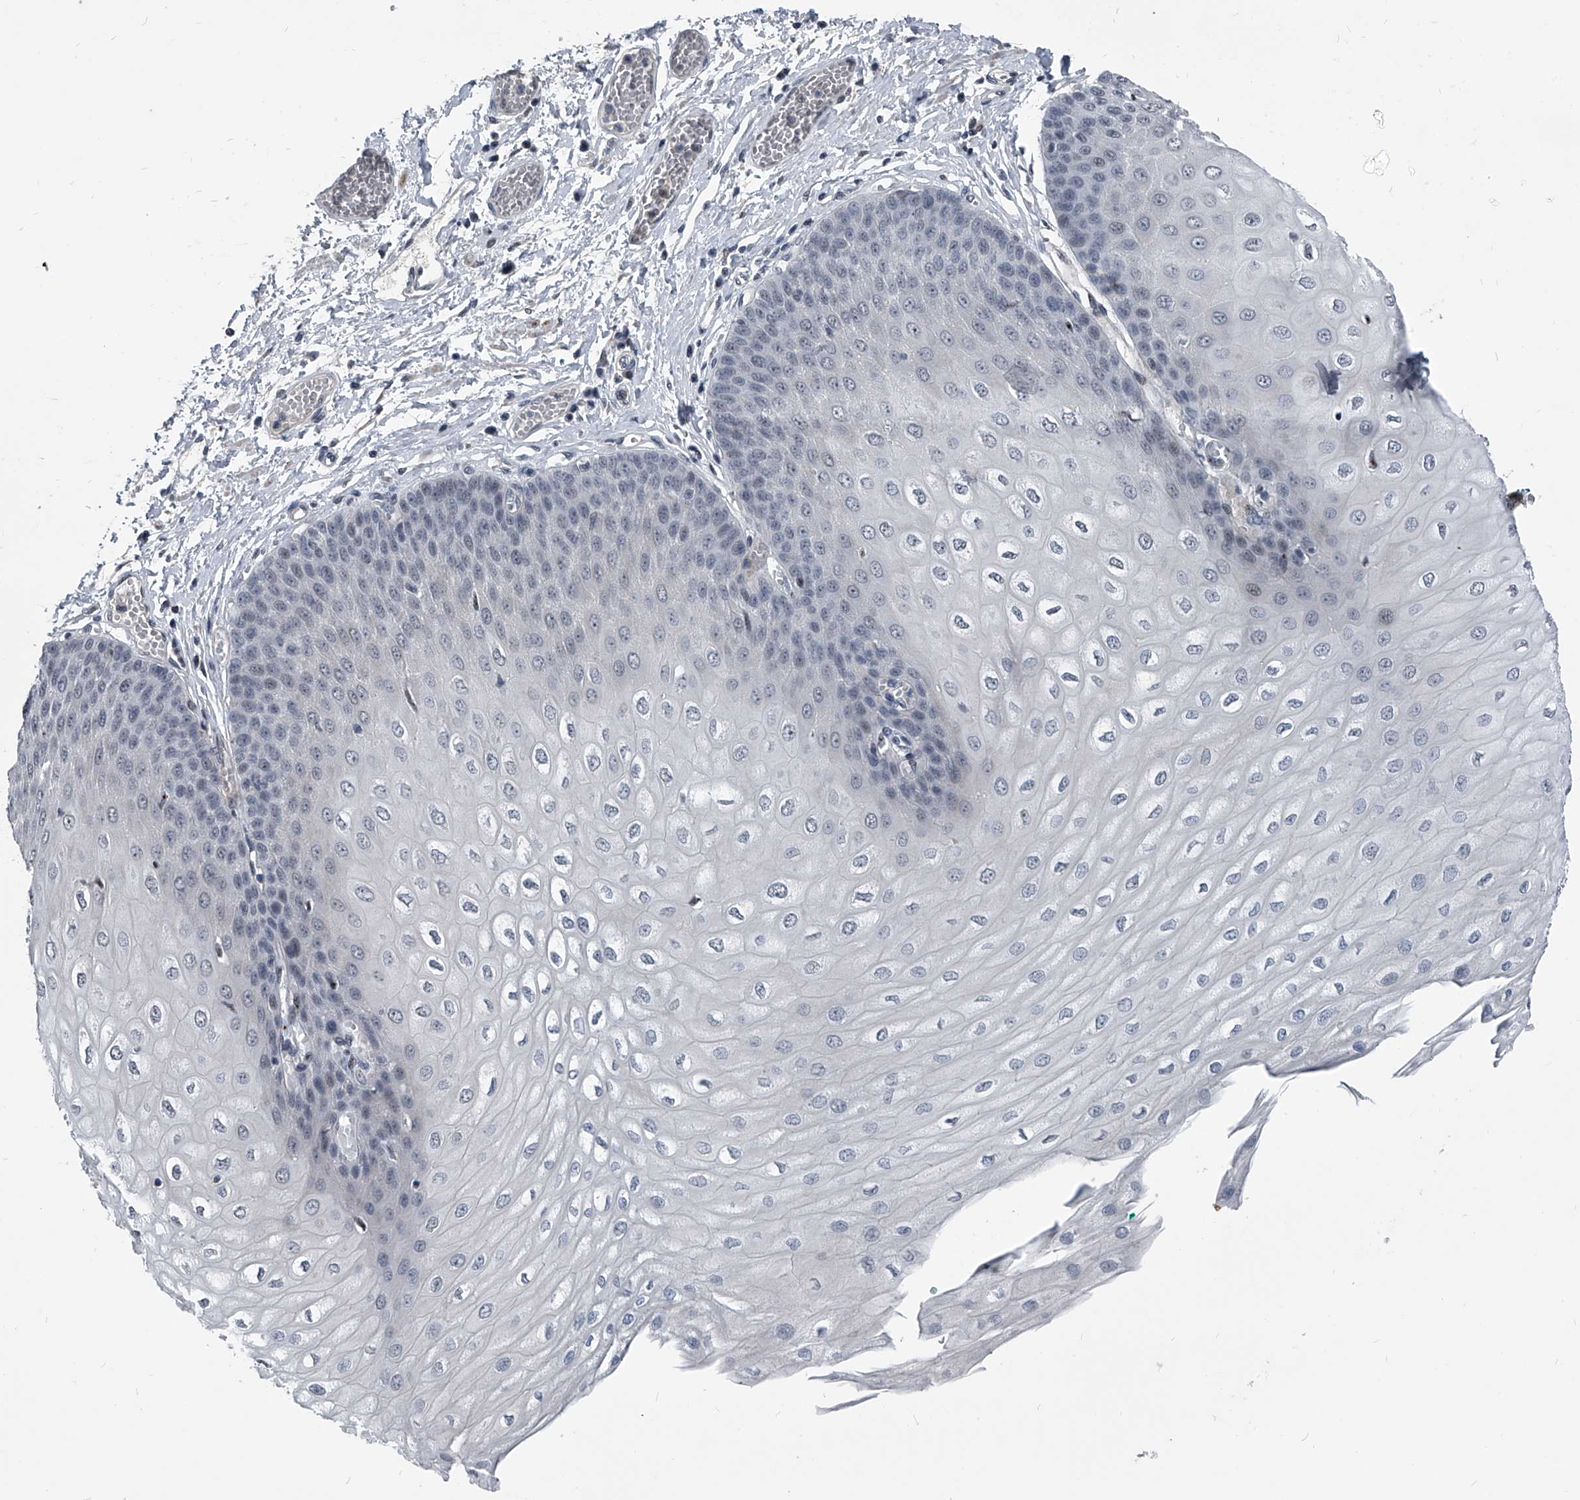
{"staining": {"intensity": "weak", "quantity": "<25%", "location": "nuclear"}, "tissue": "esophagus", "cell_type": "Squamous epithelial cells", "image_type": "normal", "snomed": [{"axis": "morphology", "description": "Normal tissue, NOS"}, {"axis": "topography", "description": "Esophagus"}], "caption": "Protein analysis of benign esophagus demonstrates no significant expression in squamous epithelial cells. Brightfield microscopy of immunohistochemistry (IHC) stained with DAB (3,3'-diaminobenzidine) (brown) and hematoxylin (blue), captured at high magnification.", "gene": "MEN1", "patient": {"sex": "male", "age": 60}}